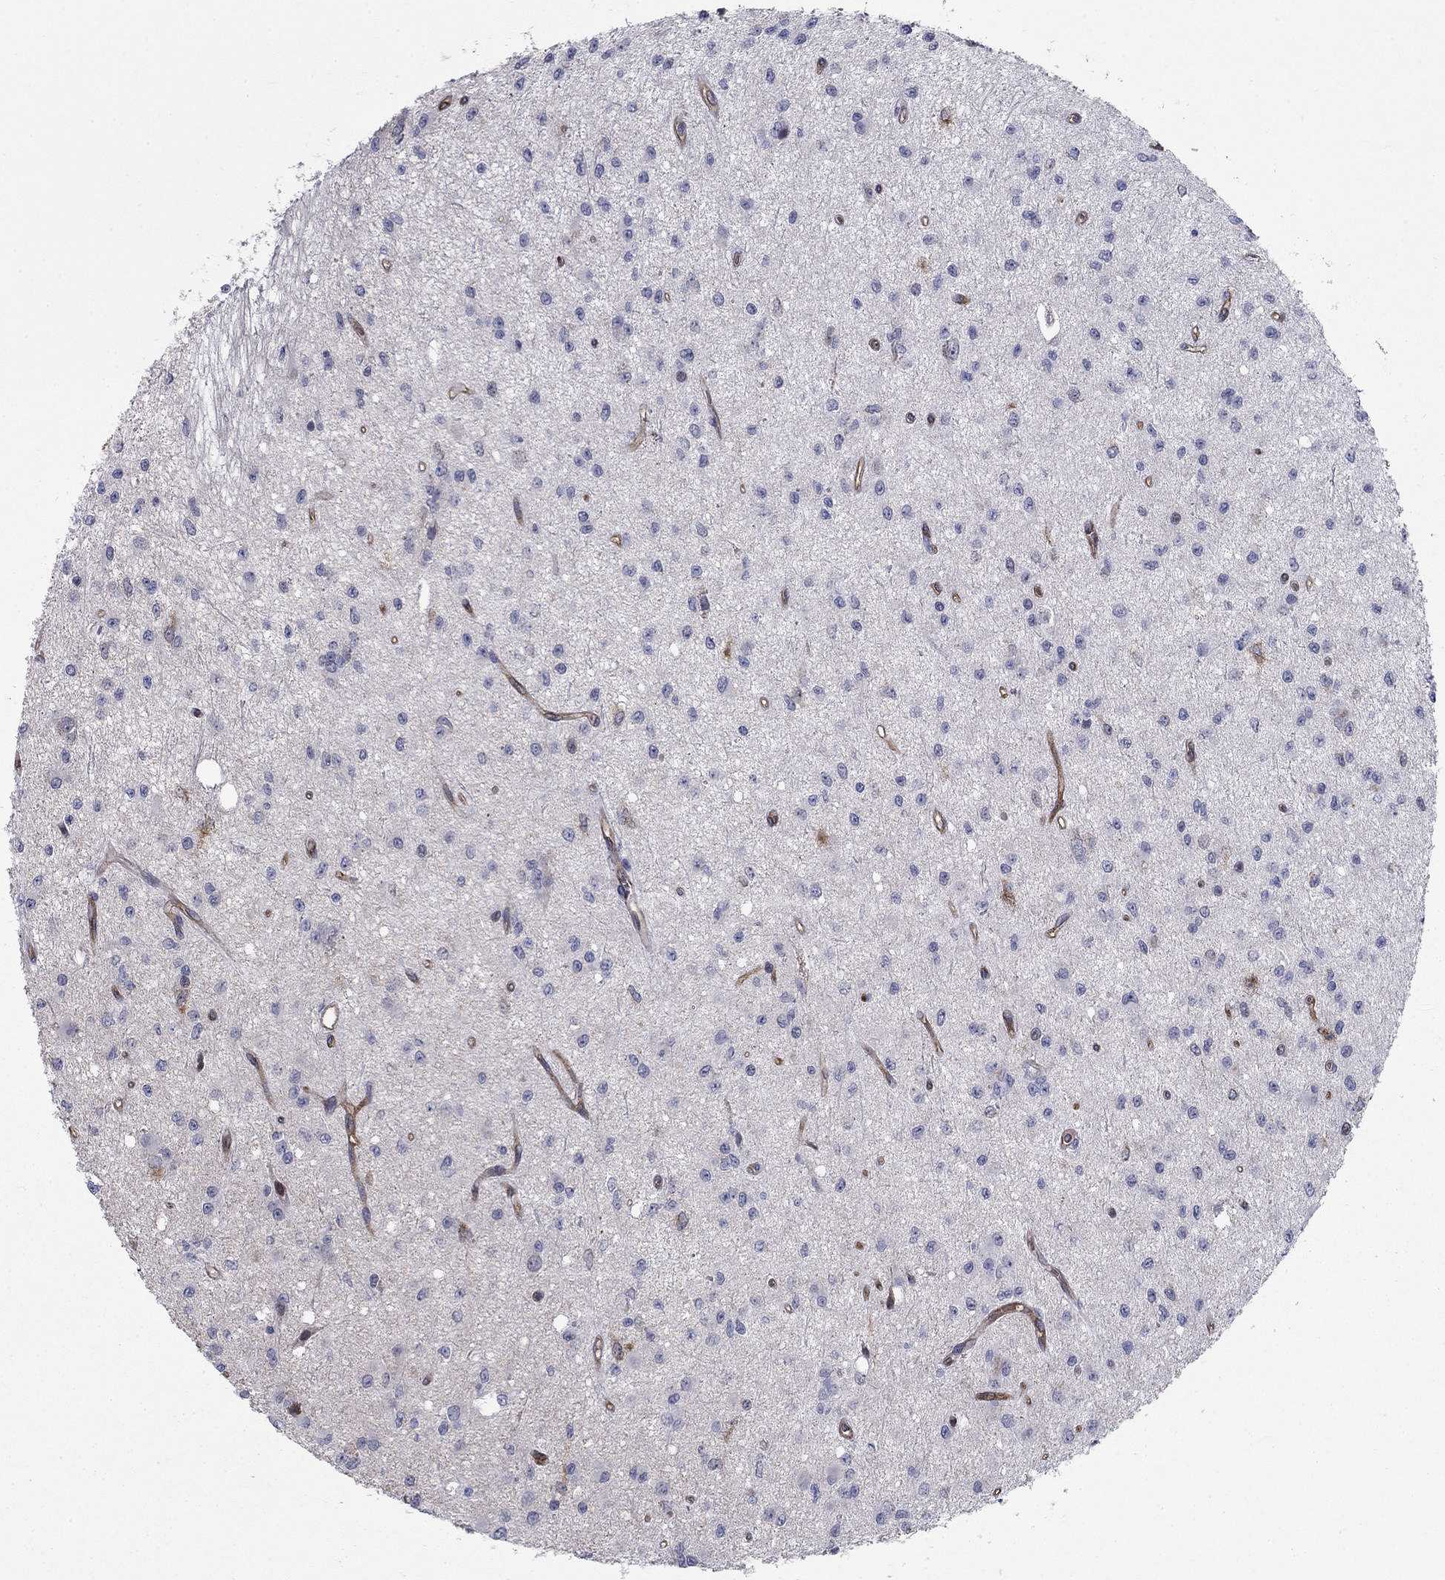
{"staining": {"intensity": "strong", "quantity": "<25%", "location": "cytoplasmic/membranous"}, "tissue": "glioma", "cell_type": "Tumor cells", "image_type": "cancer", "snomed": [{"axis": "morphology", "description": "Glioma, malignant, Low grade"}, {"axis": "topography", "description": "Brain"}], "caption": "Protein staining of malignant glioma (low-grade) tissue displays strong cytoplasmic/membranous positivity in approximately <25% of tumor cells.", "gene": "SLC1A1", "patient": {"sex": "female", "age": 45}}